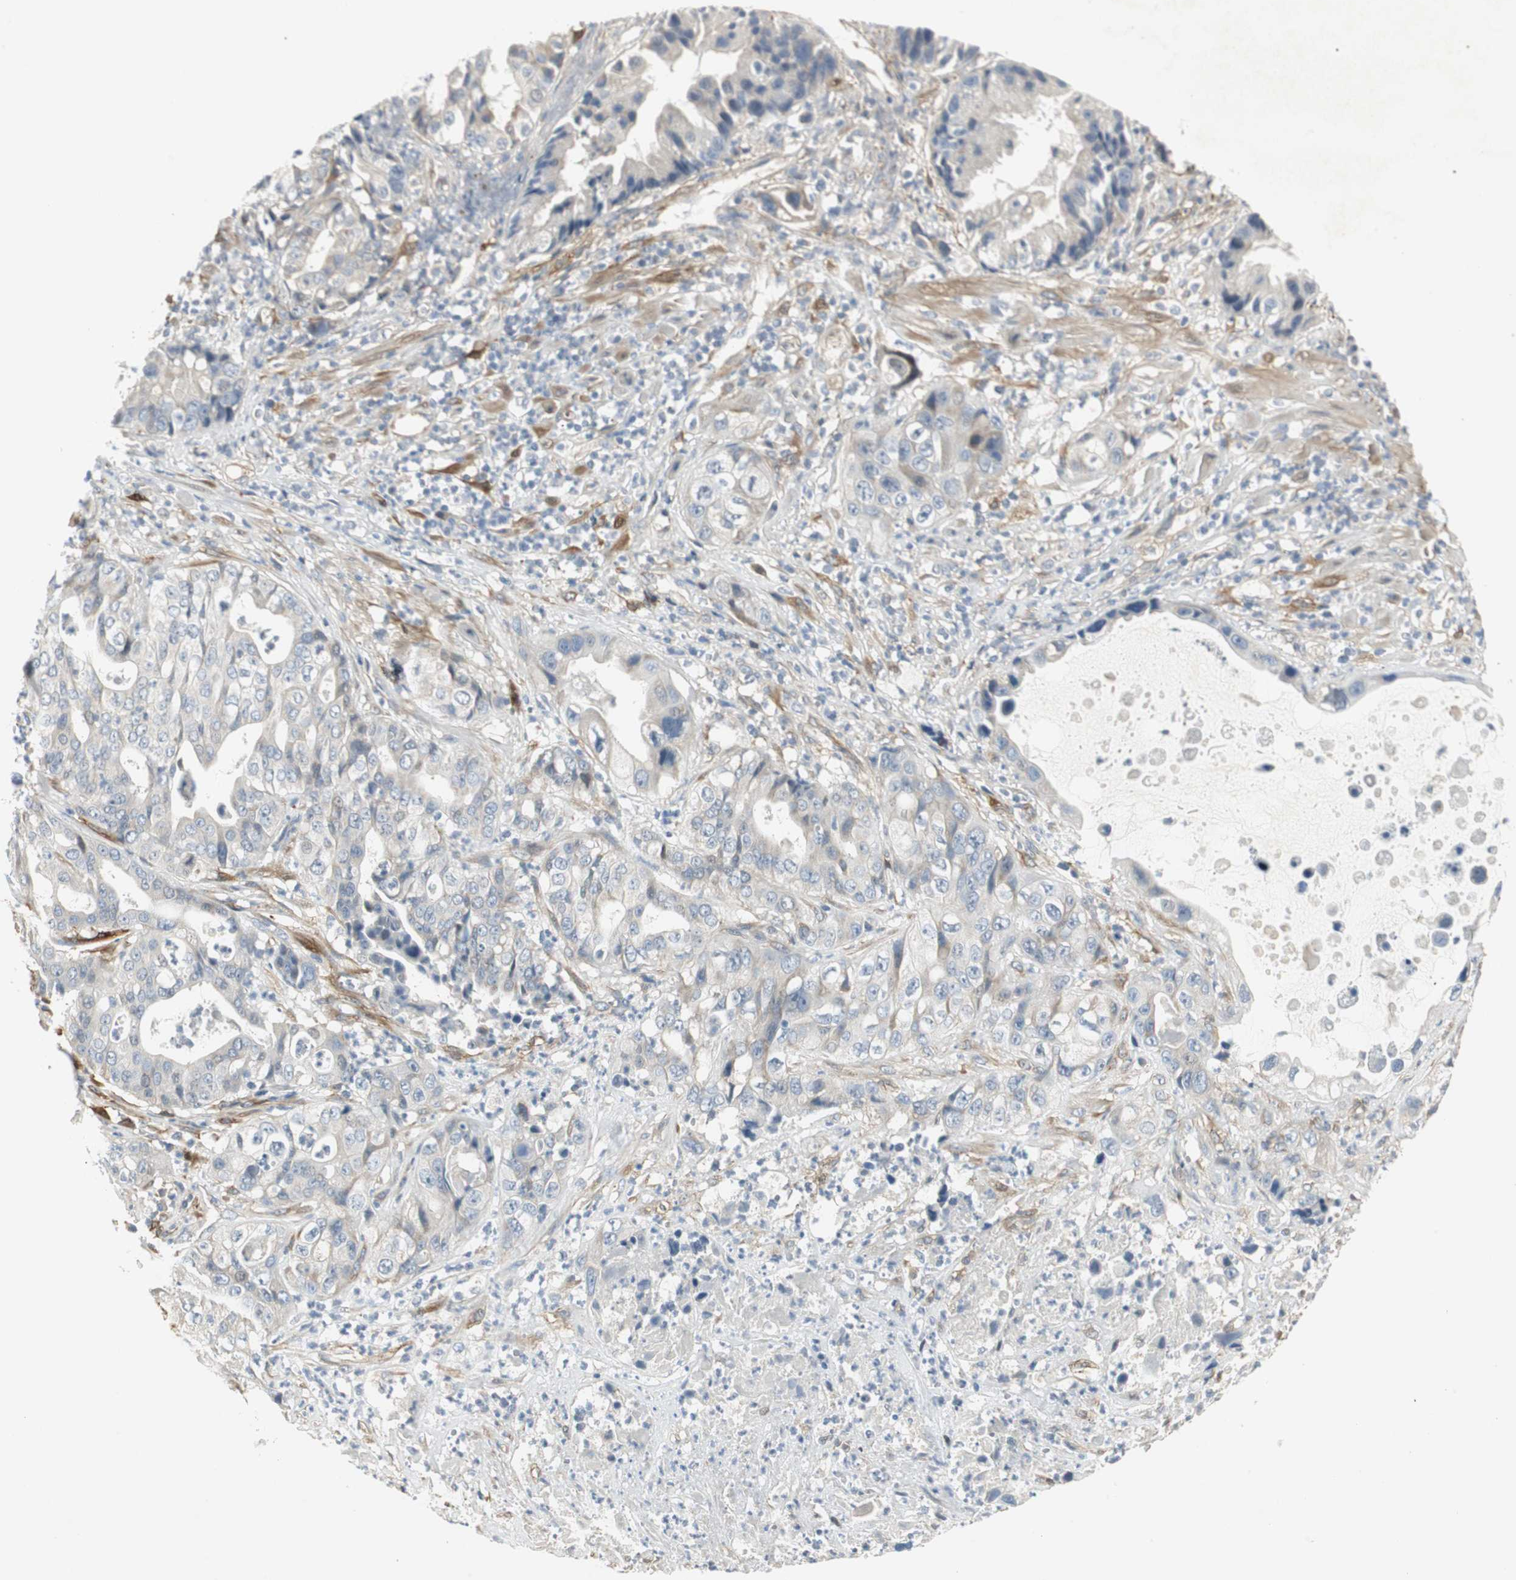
{"staining": {"intensity": "weak", "quantity": "<25%", "location": "cytoplasmic/membranous"}, "tissue": "liver cancer", "cell_type": "Tumor cells", "image_type": "cancer", "snomed": [{"axis": "morphology", "description": "Cholangiocarcinoma"}, {"axis": "topography", "description": "Liver"}], "caption": "This is an IHC micrograph of human liver cholangiocarcinoma. There is no staining in tumor cells.", "gene": "STON1-GTF2A1L", "patient": {"sex": "female", "age": 61}}